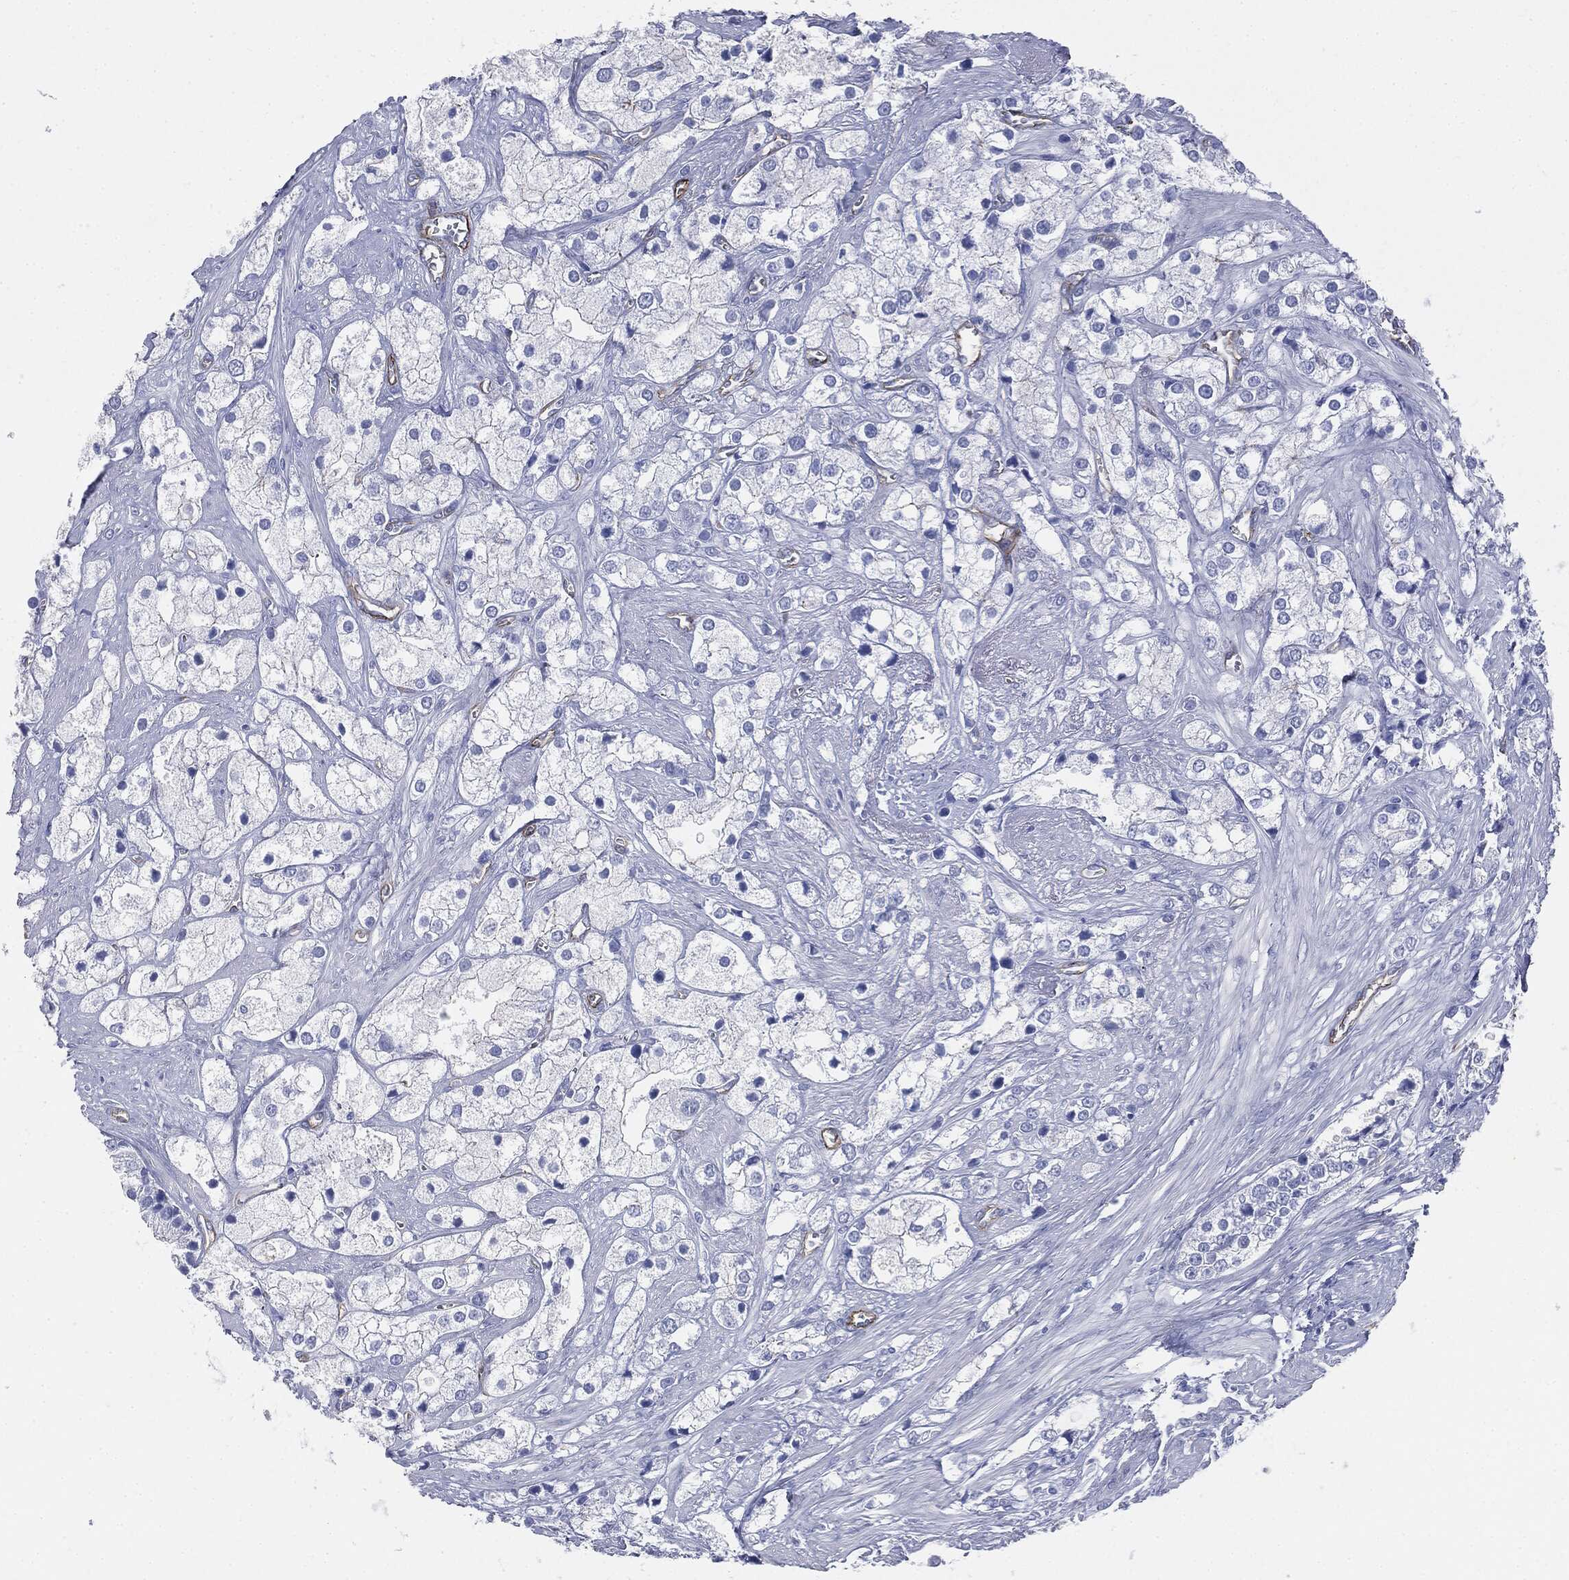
{"staining": {"intensity": "negative", "quantity": "none", "location": "none"}, "tissue": "prostate cancer", "cell_type": "Tumor cells", "image_type": "cancer", "snomed": [{"axis": "morphology", "description": "Adenocarcinoma, NOS"}, {"axis": "topography", "description": "Prostate and seminal vesicle, NOS"}, {"axis": "topography", "description": "Prostate"}], "caption": "IHC of prostate adenocarcinoma shows no staining in tumor cells. (Stains: DAB IHC with hematoxylin counter stain, Microscopy: brightfield microscopy at high magnification).", "gene": "MUC5AC", "patient": {"sex": "male", "age": 79}}